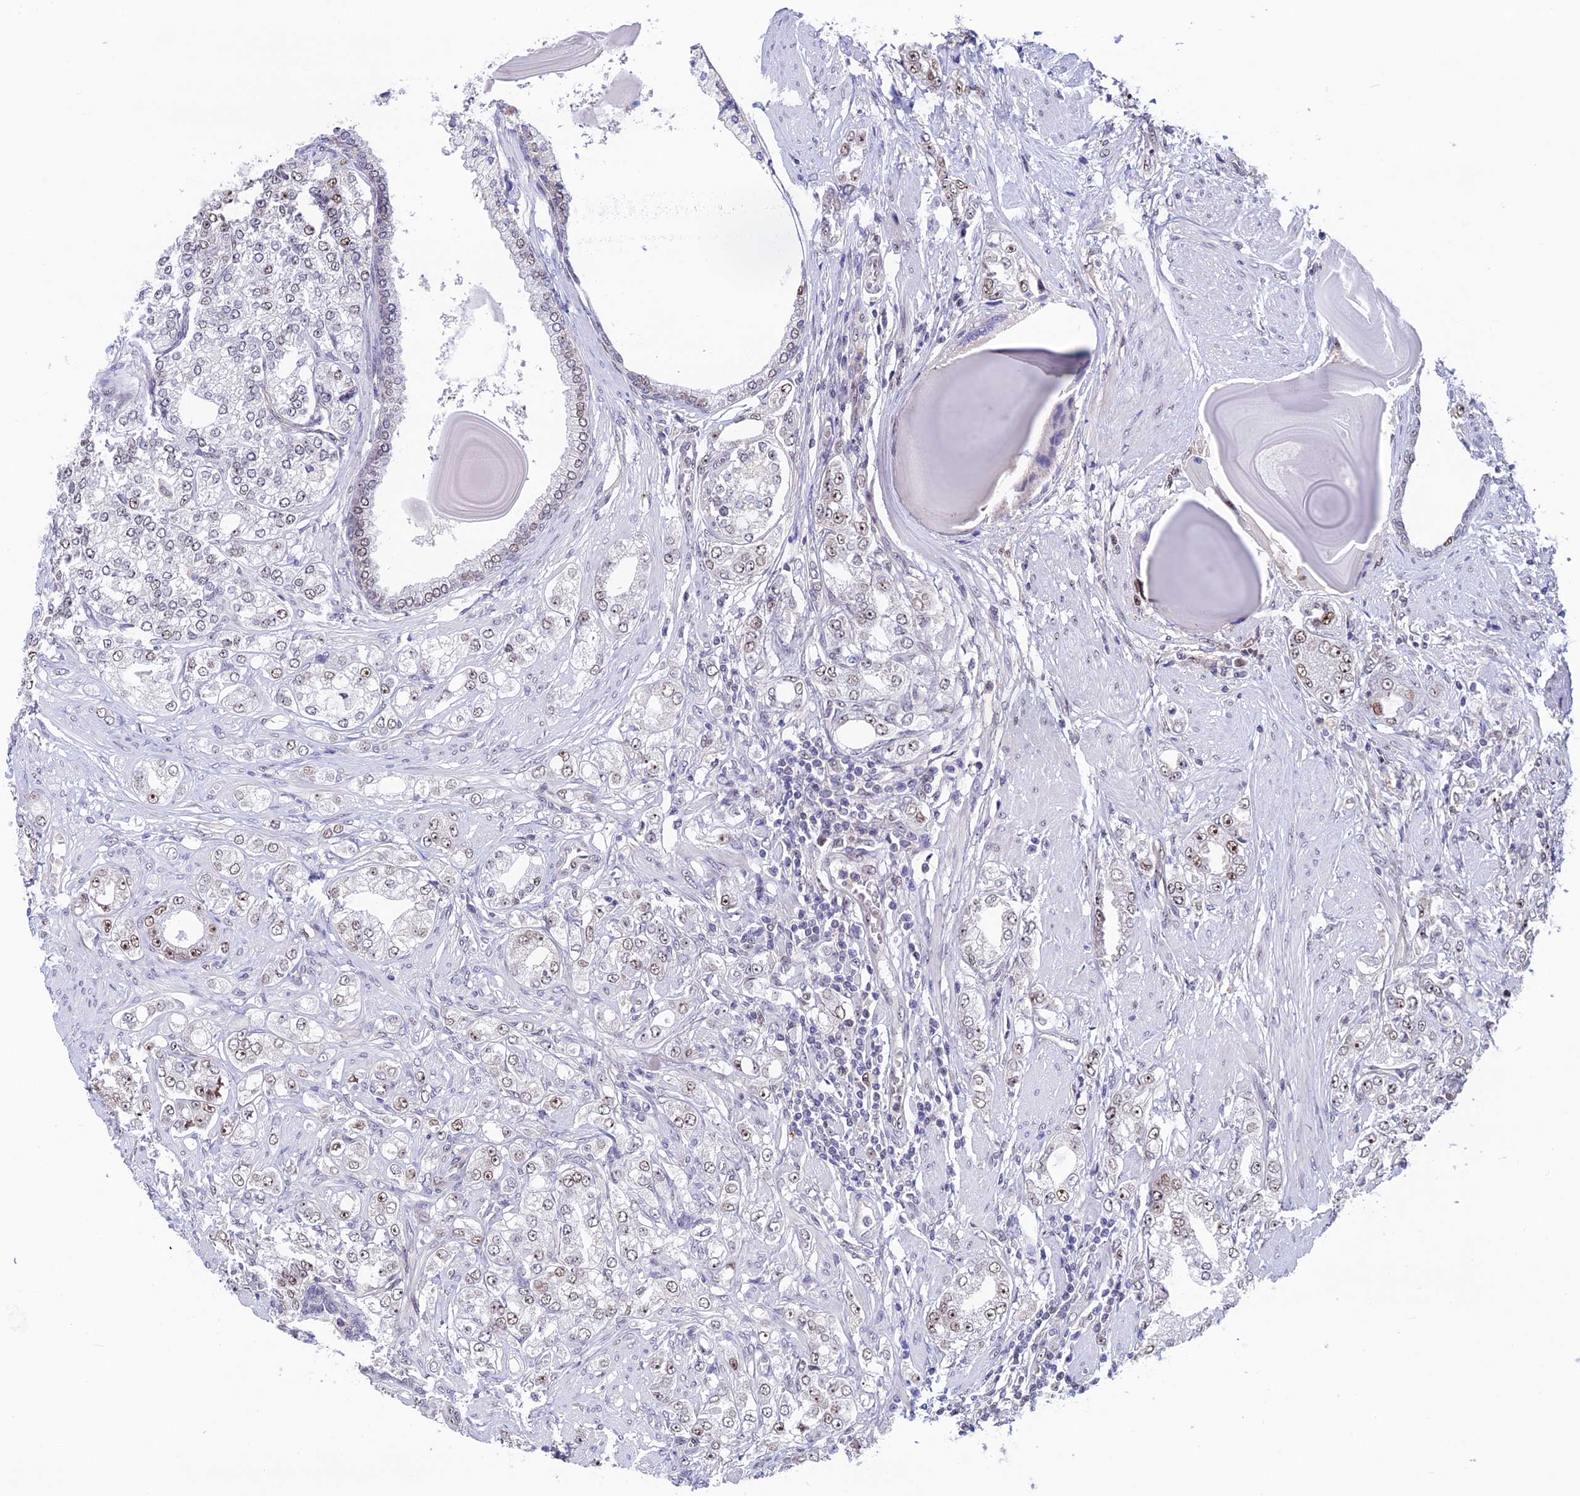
{"staining": {"intensity": "weak", "quantity": "25%-75%", "location": "nuclear"}, "tissue": "prostate cancer", "cell_type": "Tumor cells", "image_type": "cancer", "snomed": [{"axis": "morphology", "description": "Adenocarcinoma, High grade"}, {"axis": "topography", "description": "Prostate"}], "caption": "A low amount of weak nuclear positivity is appreciated in approximately 25%-75% of tumor cells in prostate cancer tissue.", "gene": "CCDC86", "patient": {"sex": "male", "age": 64}}